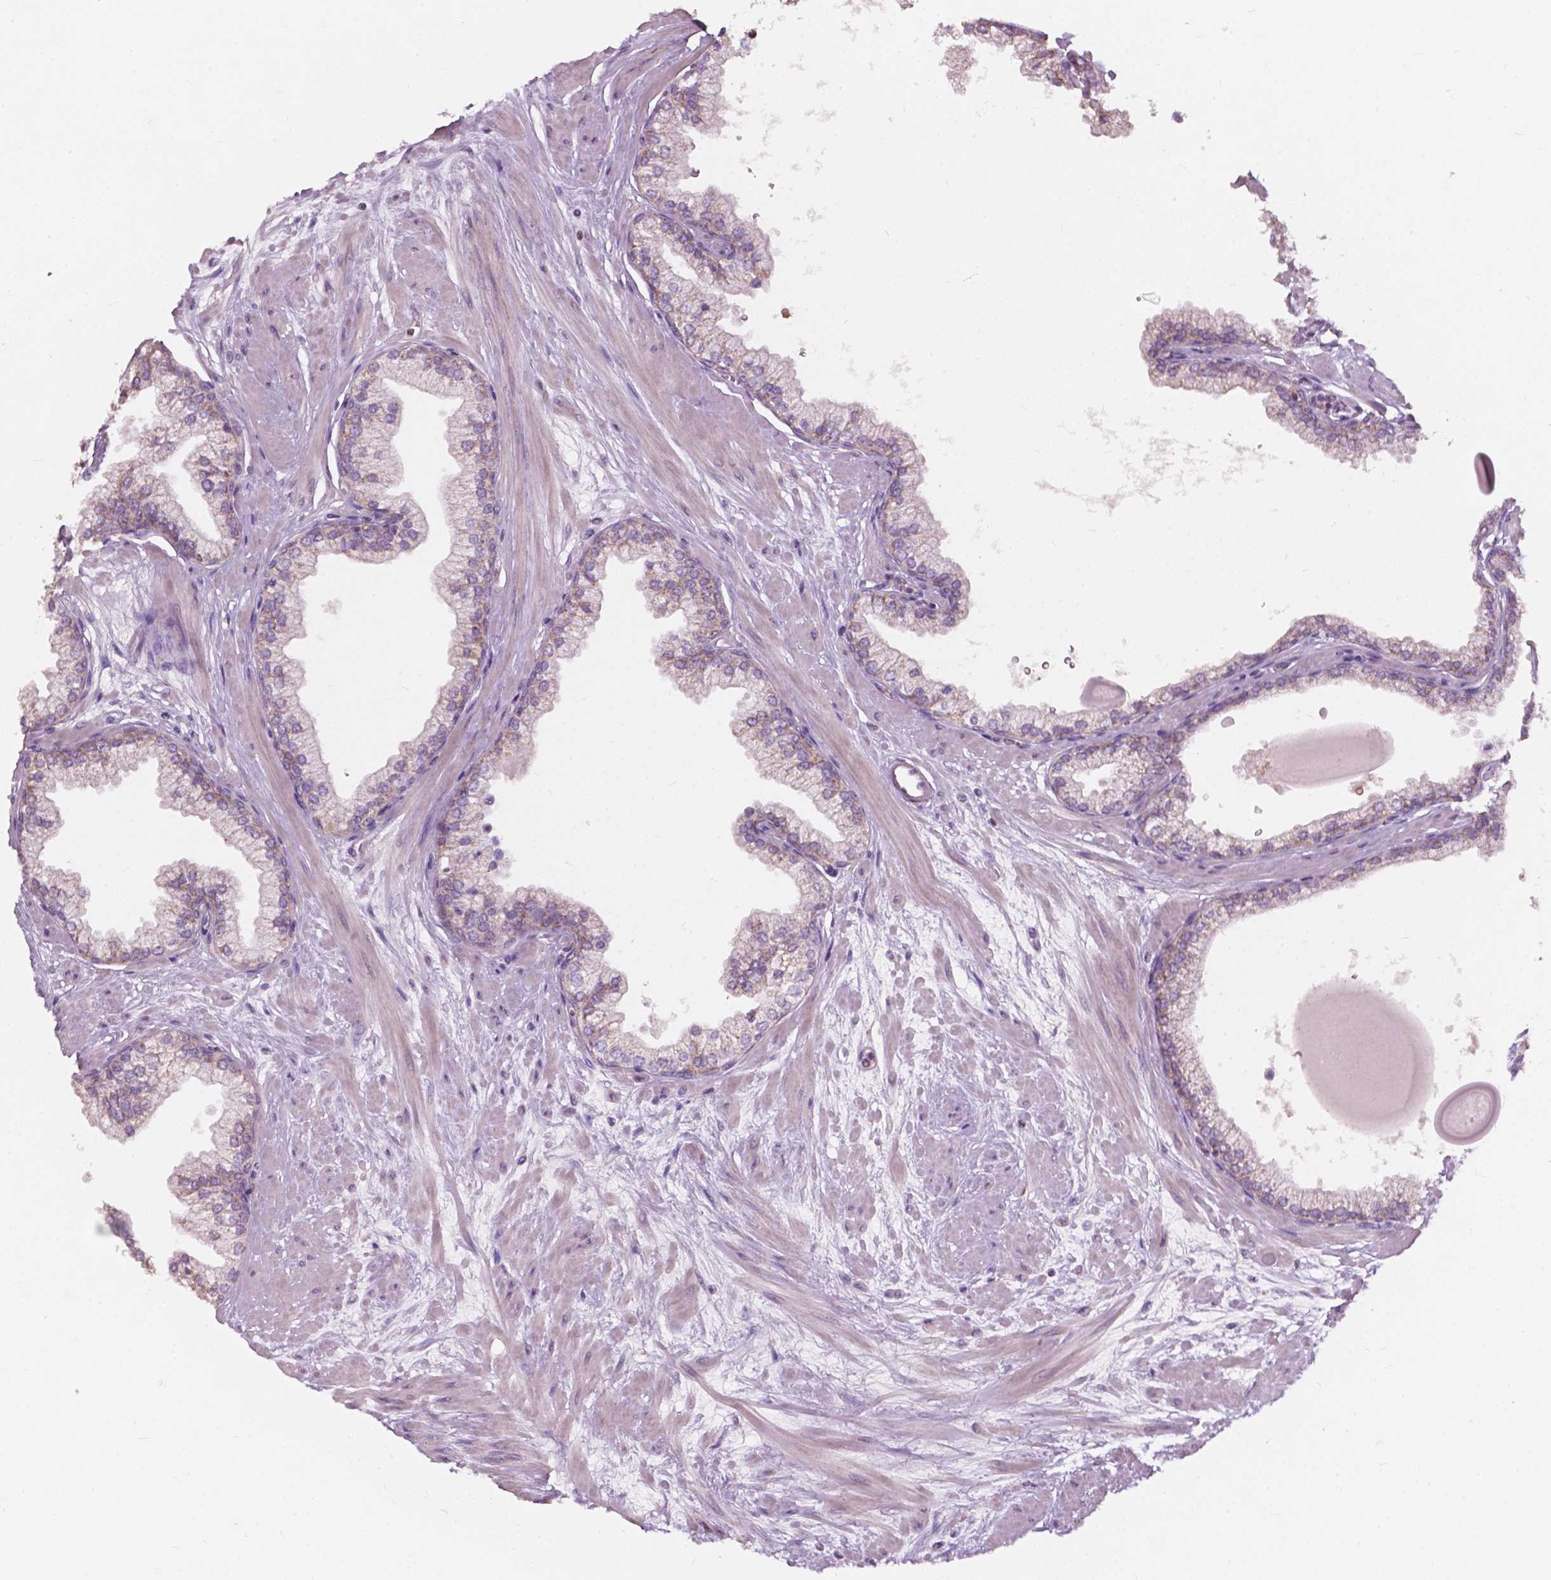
{"staining": {"intensity": "weak", "quantity": "25%-75%", "location": "cytoplasmic/membranous"}, "tissue": "prostate", "cell_type": "Glandular cells", "image_type": "normal", "snomed": [{"axis": "morphology", "description": "Normal tissue, NOS"}, {"axis": "topography", "description": "Prostate"}, {"axis": "topography", "description": "Peripheral nerve tissue"}], "caption": "Immunohistochemical staining of unremarkable prostate exhibits low levels of weak cytoplasmic/membranous staining in approximately 25%-75% of glandular cells.", "gene": "NDUFS1", "patient": {"sex": "male", "age": 61}}